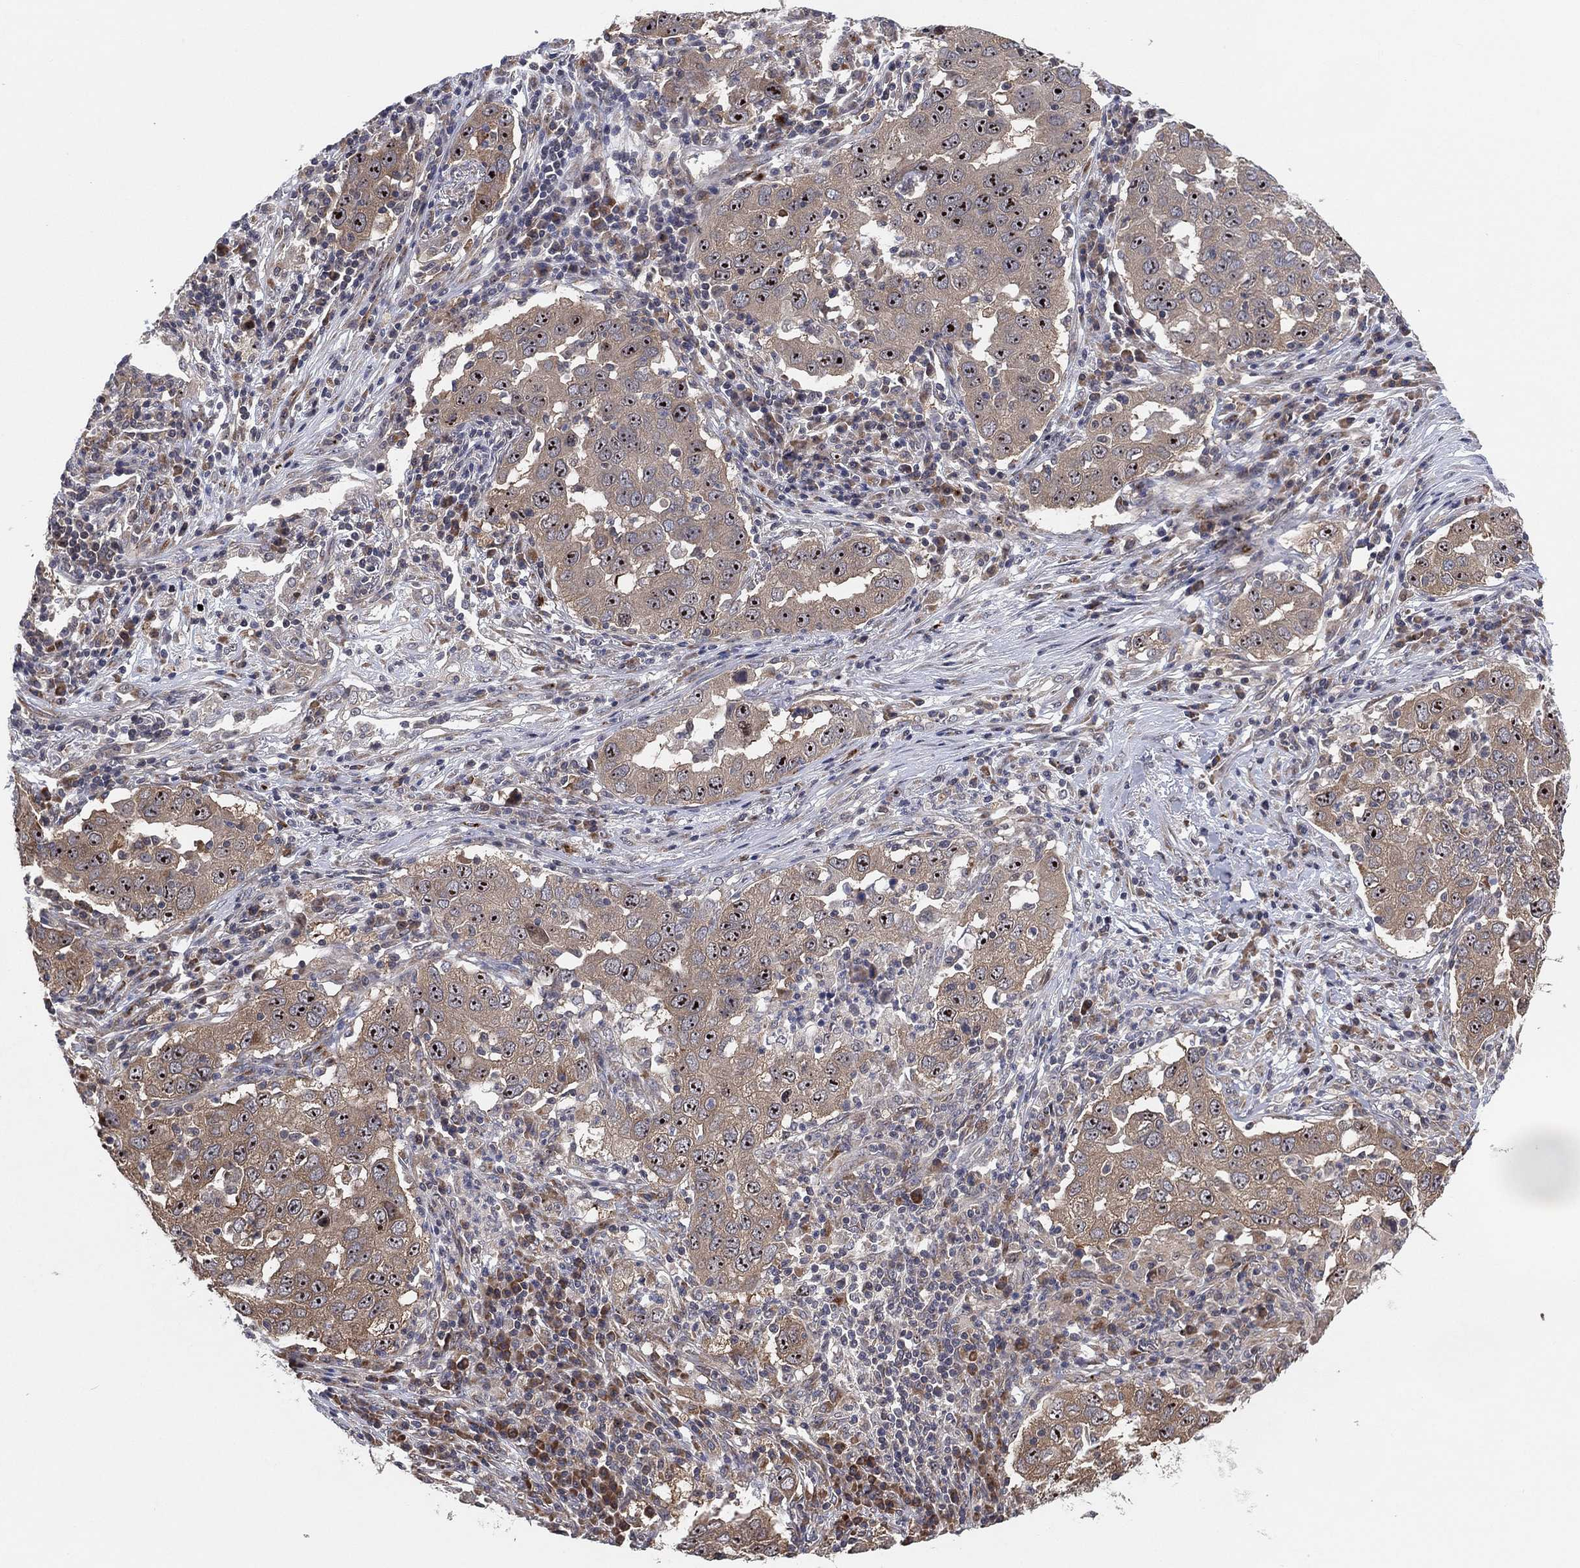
{"staining": {"intensity": "moderate", "quantity": "25%-75%", "location": "nuclear"}, "tissue": "lung cancer", "cell_type": "Tumor cells", "image_type": "cancer", "snomed": [{"axis": "morphology", "description": "Adenocarcinoma, NOS"}, {"axis": "topography", "description": "Lung"}], "caption": "Protein positivity by IHC displays moderate nuclear staining in approximately 25%-75% of tumor cells in adenocarcinoma (lung).", "gene": "FAM104A", "patient": {"sex": "male", "age": 73}}